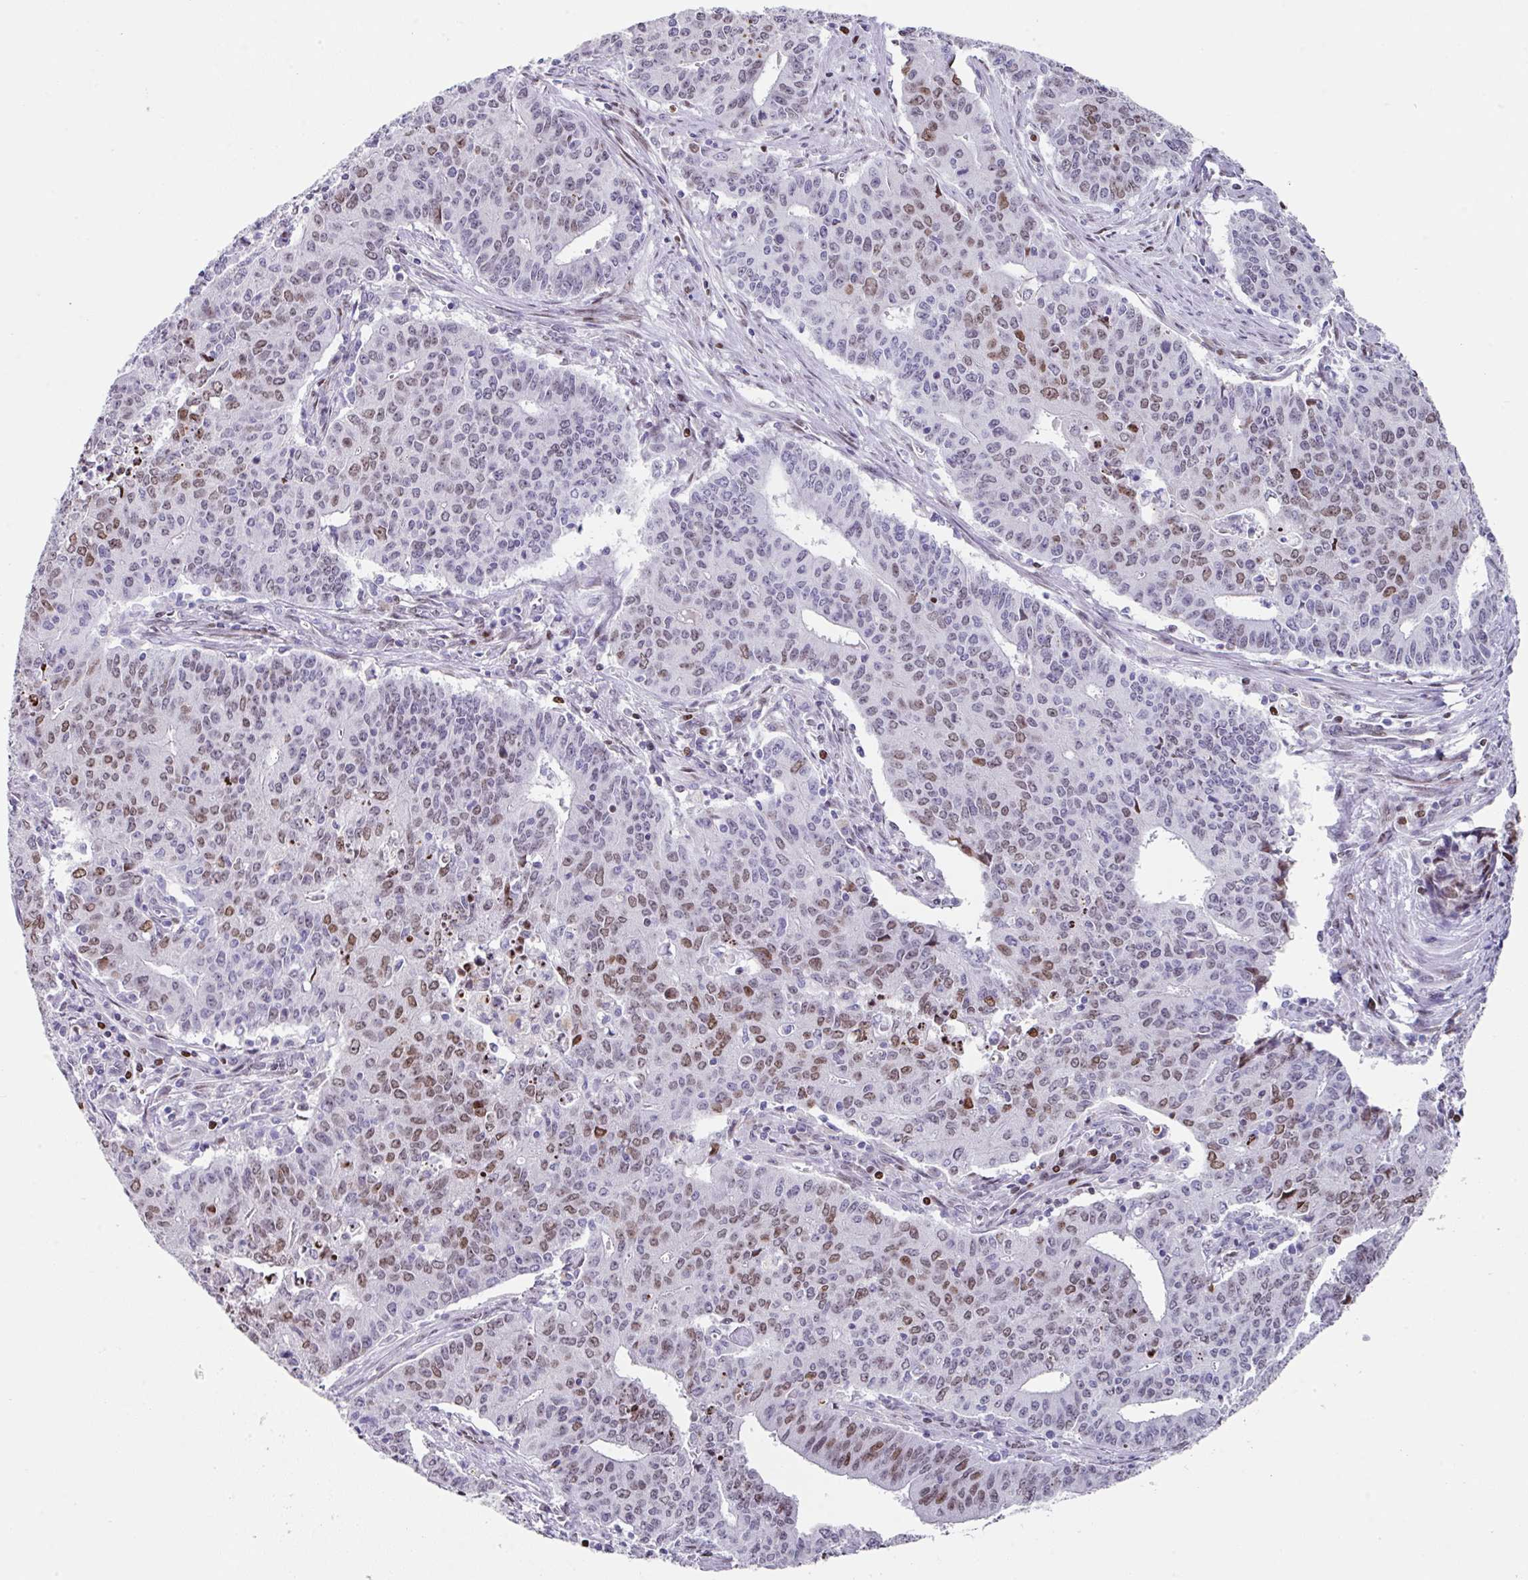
{"staining": {"intensity": "moderate", "quantity": "<25%", "location": "nuclear"}, "tissue": "endometrial cancer", "cell_type": "Tumor cells", "image_type": "cancer", "snomed": [{"axis": "morphology", "description": "Adenocarcinoma, NOS"}, {"axis": "topography", "description": "Endometrium"}], "caption": "IHC of human endometrial cancer exhibits low levels of moderate nuclear positivity in about <25% of tumor cells.", "gene": "TCF3", "patient": {"sex": "female", "age": 59}}